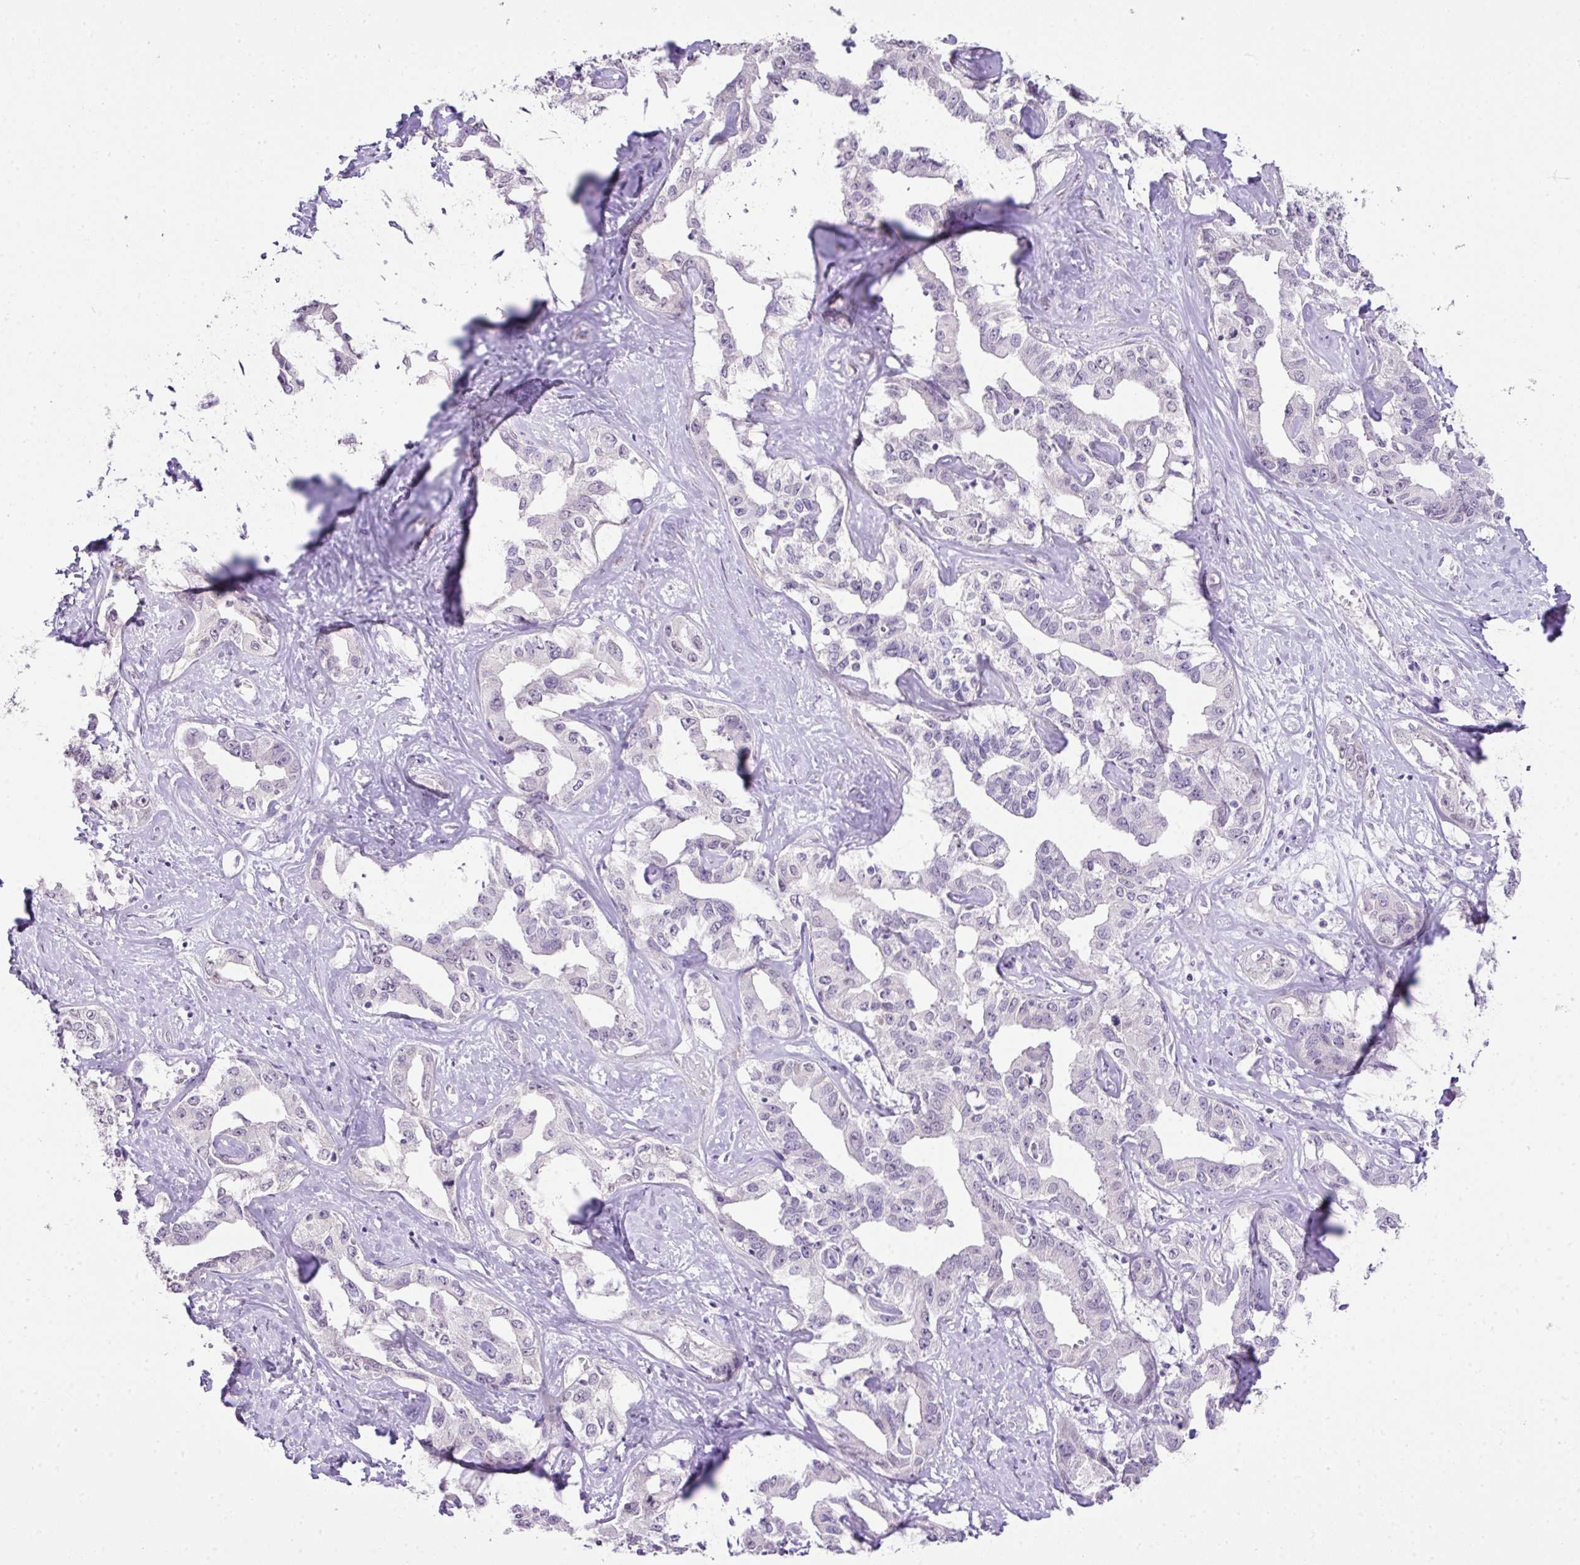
{"staining": {"intensity": "negative", "quantity": "none", "location": "none"}, "tissue": "liver cancer", "cell_type": "Tumor cells", "image_type": "cancer", "snomed": [{"axis": "morphology", "description": "Cholangiocarcinoma"}, {"axis": "topography", "description": "Liver"}], "caption": "The photomicrograph exhibits no significant positivity in tumor cells of liver cancer (cholangiocarcinoma).", "gene": "DIP2A", "patient": {"sex": "male", "age": 59}}